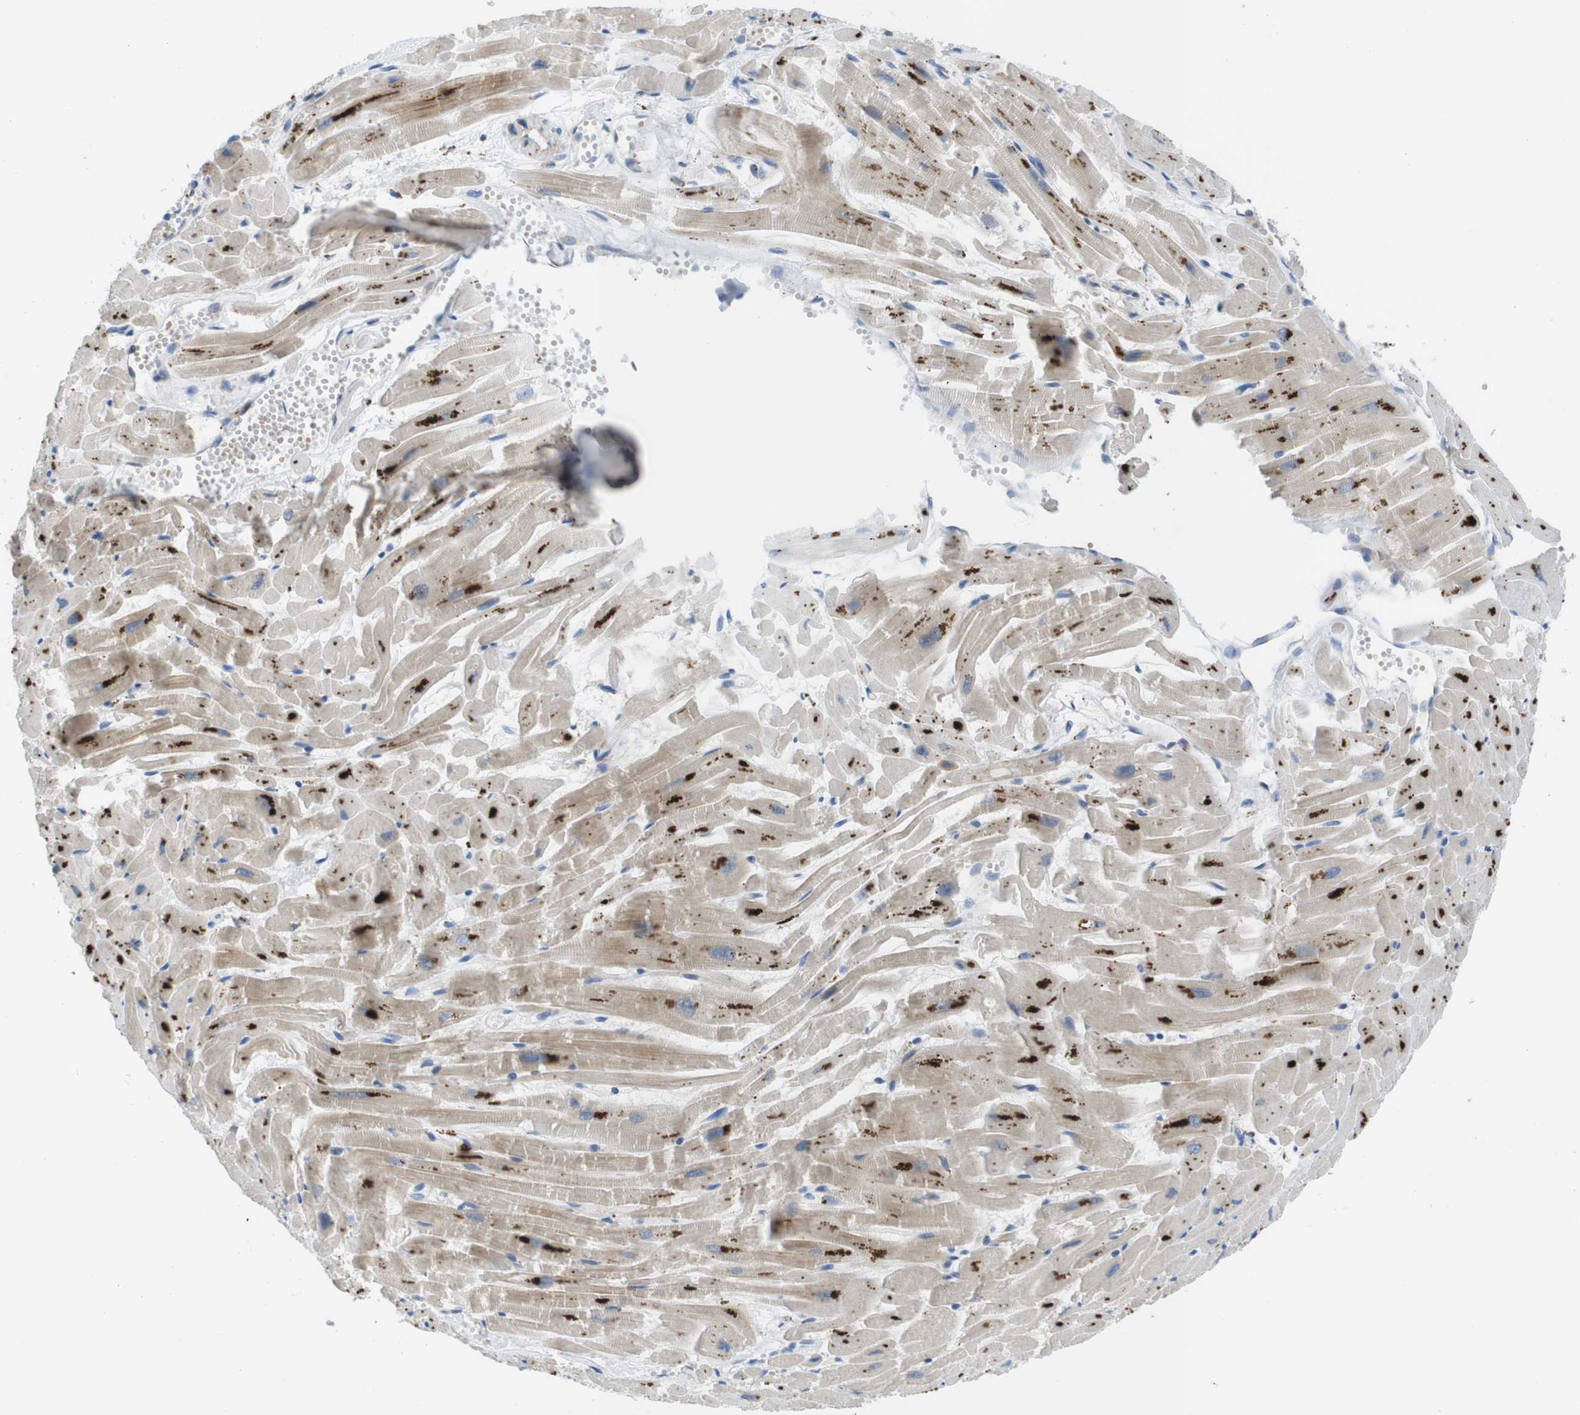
{"staining": {"intensity": "moderate", "quantity": ">75%", "location": "cytoplasmic/membranous"}, "tissue": "heart muscle", "cell_type": "Cardiomyocytes", "image_type": "normal", "snomed": [{"axis": "morphology", "description": "Normal tissue, NOS"}, {"axis": "topography", "description": "Heart"}], "caption": "Cardiomyocytes demonstrate moderate cytoplasmic/membranous expression in about >75% of cells in unremarkable heart muscle. (DAB IHC, brown staining for protein, blue staining for nuclei).", "gene": "TMEM234", "patient": {"sex": "female", "age": 19}}